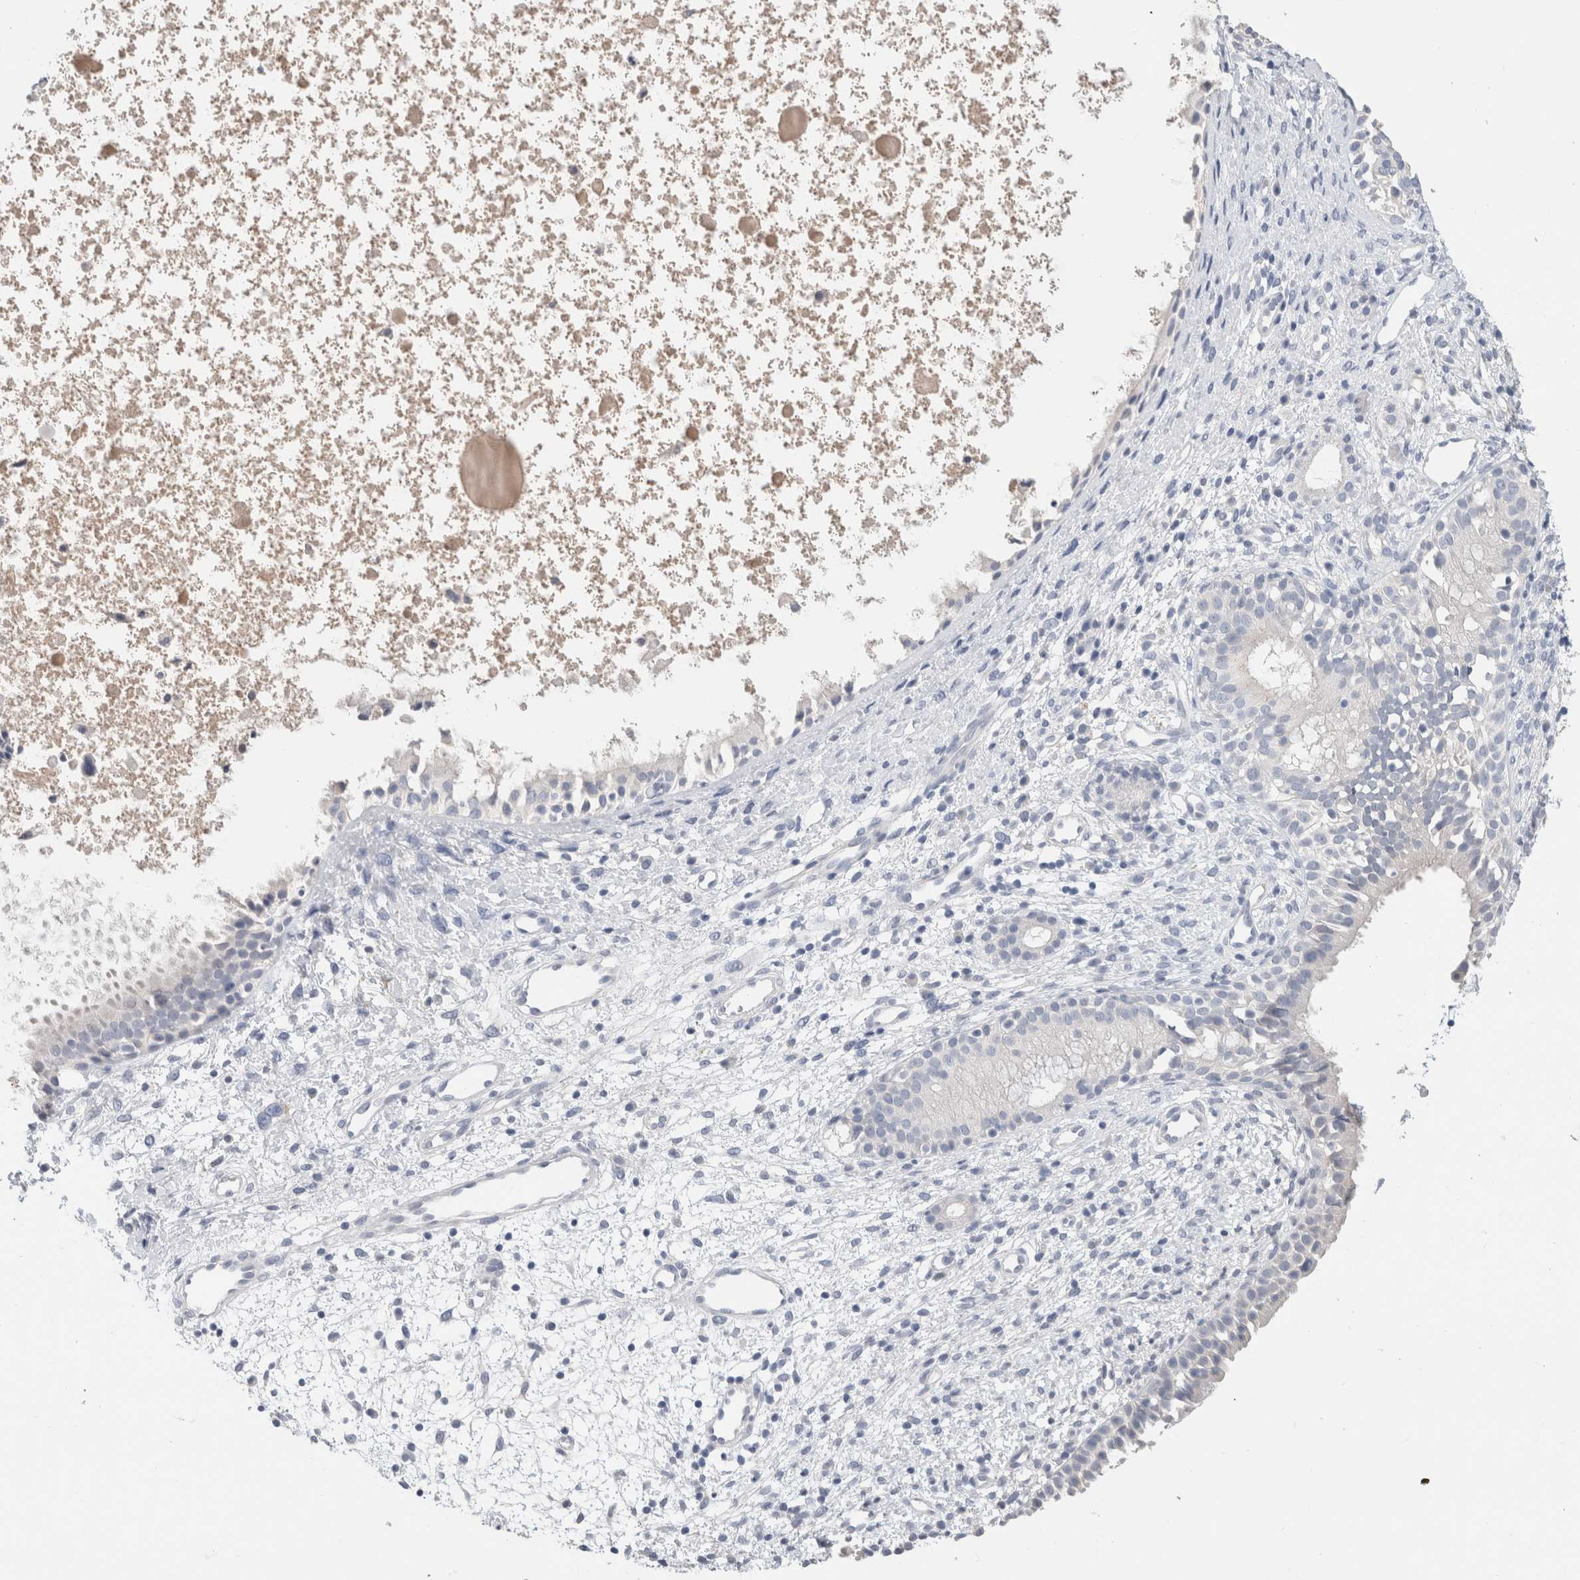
{"staining": {"intensity": "negative", "quantity": "none", "location": "none"}, "tissue": "nasopharynx", "cell_type": "Respiratory epithelial cells", "image_type": "normal", "snomed": [{"axis": "morphology", "description": "Normal tissue, NOS"}, {"axis": "topography", "description": "Nasopharynx"}], "caption": "There is no significant positivity in respiratory epithelial cells of nasopharynx. The staining was performed using DAB (3,3'-diaminobenzidine) to visualize the protein expression in brown, while the nuclei were stained in blue with hematoxylin (Magnification: 20x).", "gene": "BCAN", "patient": {"sex": "male", "age": 22}}